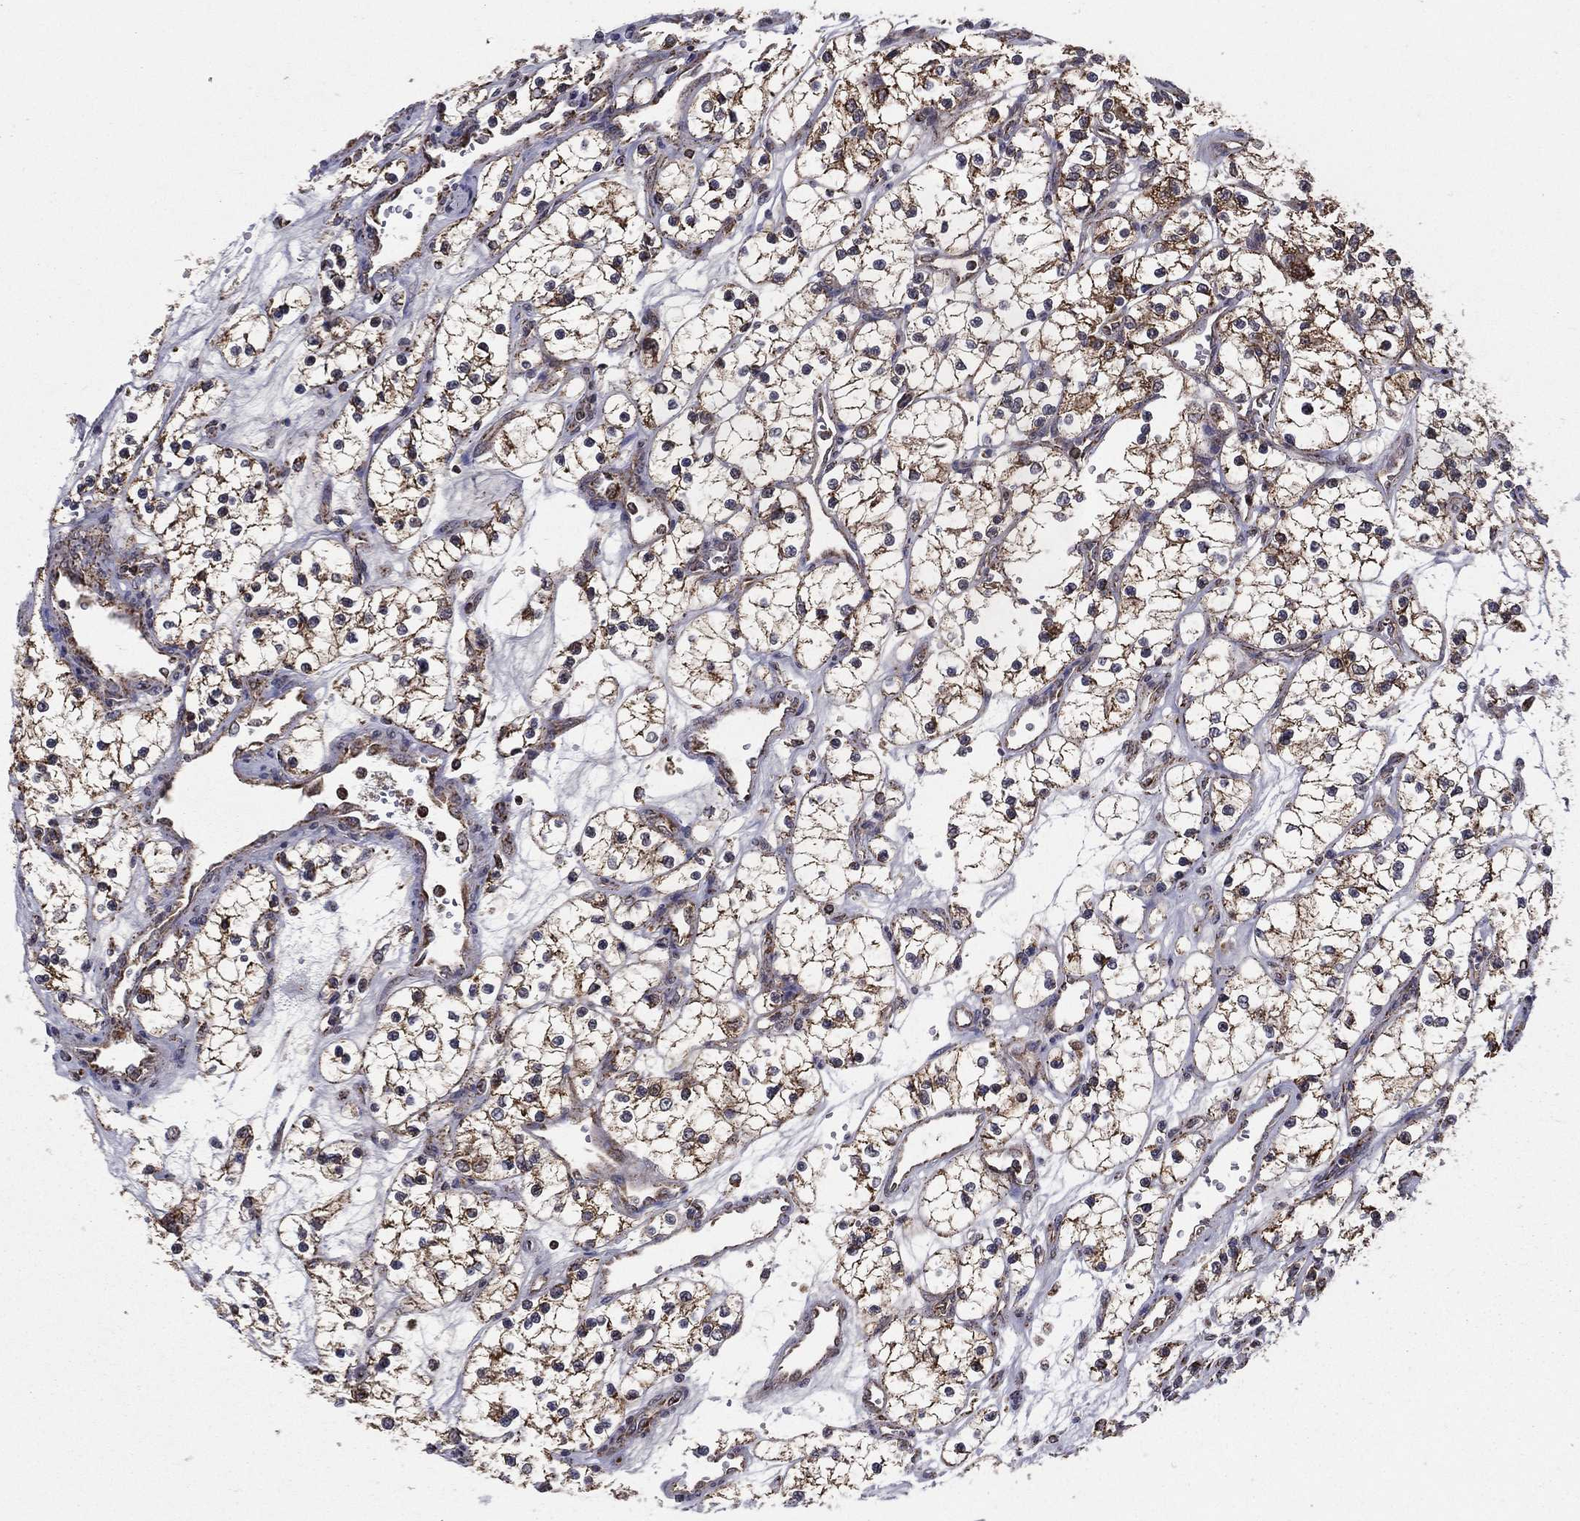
{"staining": {"intensity": "moderate", "quantity": ">75%", "location": "cytoplasmic/membranous"}, "tissue": "renal cancer", "cell_type": "Tumor cells", "image_type": "cancer", "snomed": [{"axis": "morphology", "description": "Adenocarcinoma, NOS"}, {"axis": "topography", "description": "Kidney"}], "caption": "Approximately >75% of tumor cells in human adenocarcinoma (renal) display moderate cytoplasmic/membranous protein expression as visualized by brown immunohistochemical staining.", "gene": "RIGI", "patient": {"sex": "female", "age": 69}}